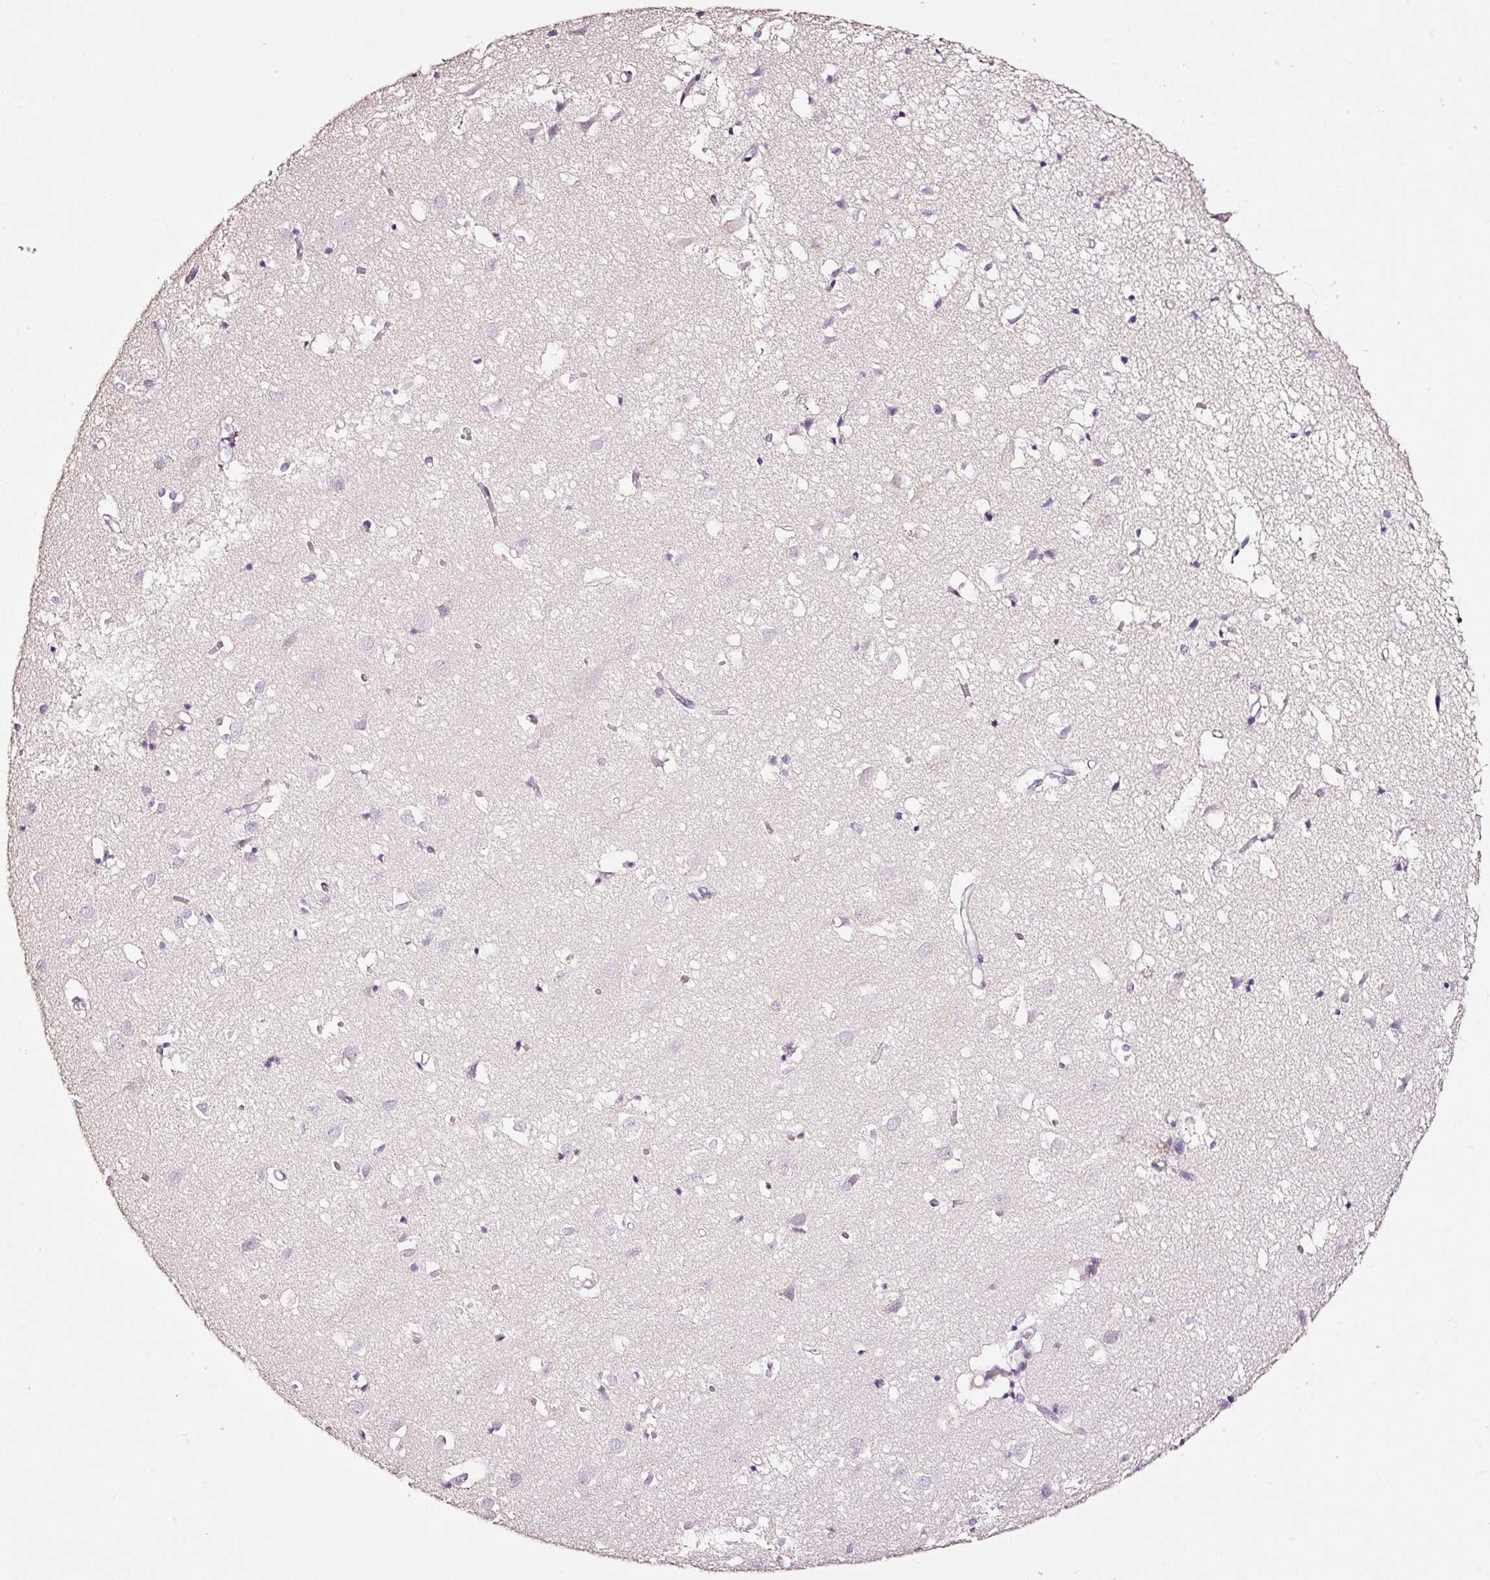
{"staining": {"intensity": "negative", "quantity": "none", "location": "none"}, "tissue": "cerebral cortex", "cell_type": "Endothelial cells", "image_type": "normal", "snomed": [{"axis": "morphology", "description": "Normal tissue, NOS"}, {"axis": "topography", "description": "Cerebral cortex"}], "caption": "Micrograph shows no significant protein expression in endothelial cells of unremarkable cerebral cortex.", "gene": "CYB561A3", "patient": {"sex": "male", "age": 70}}